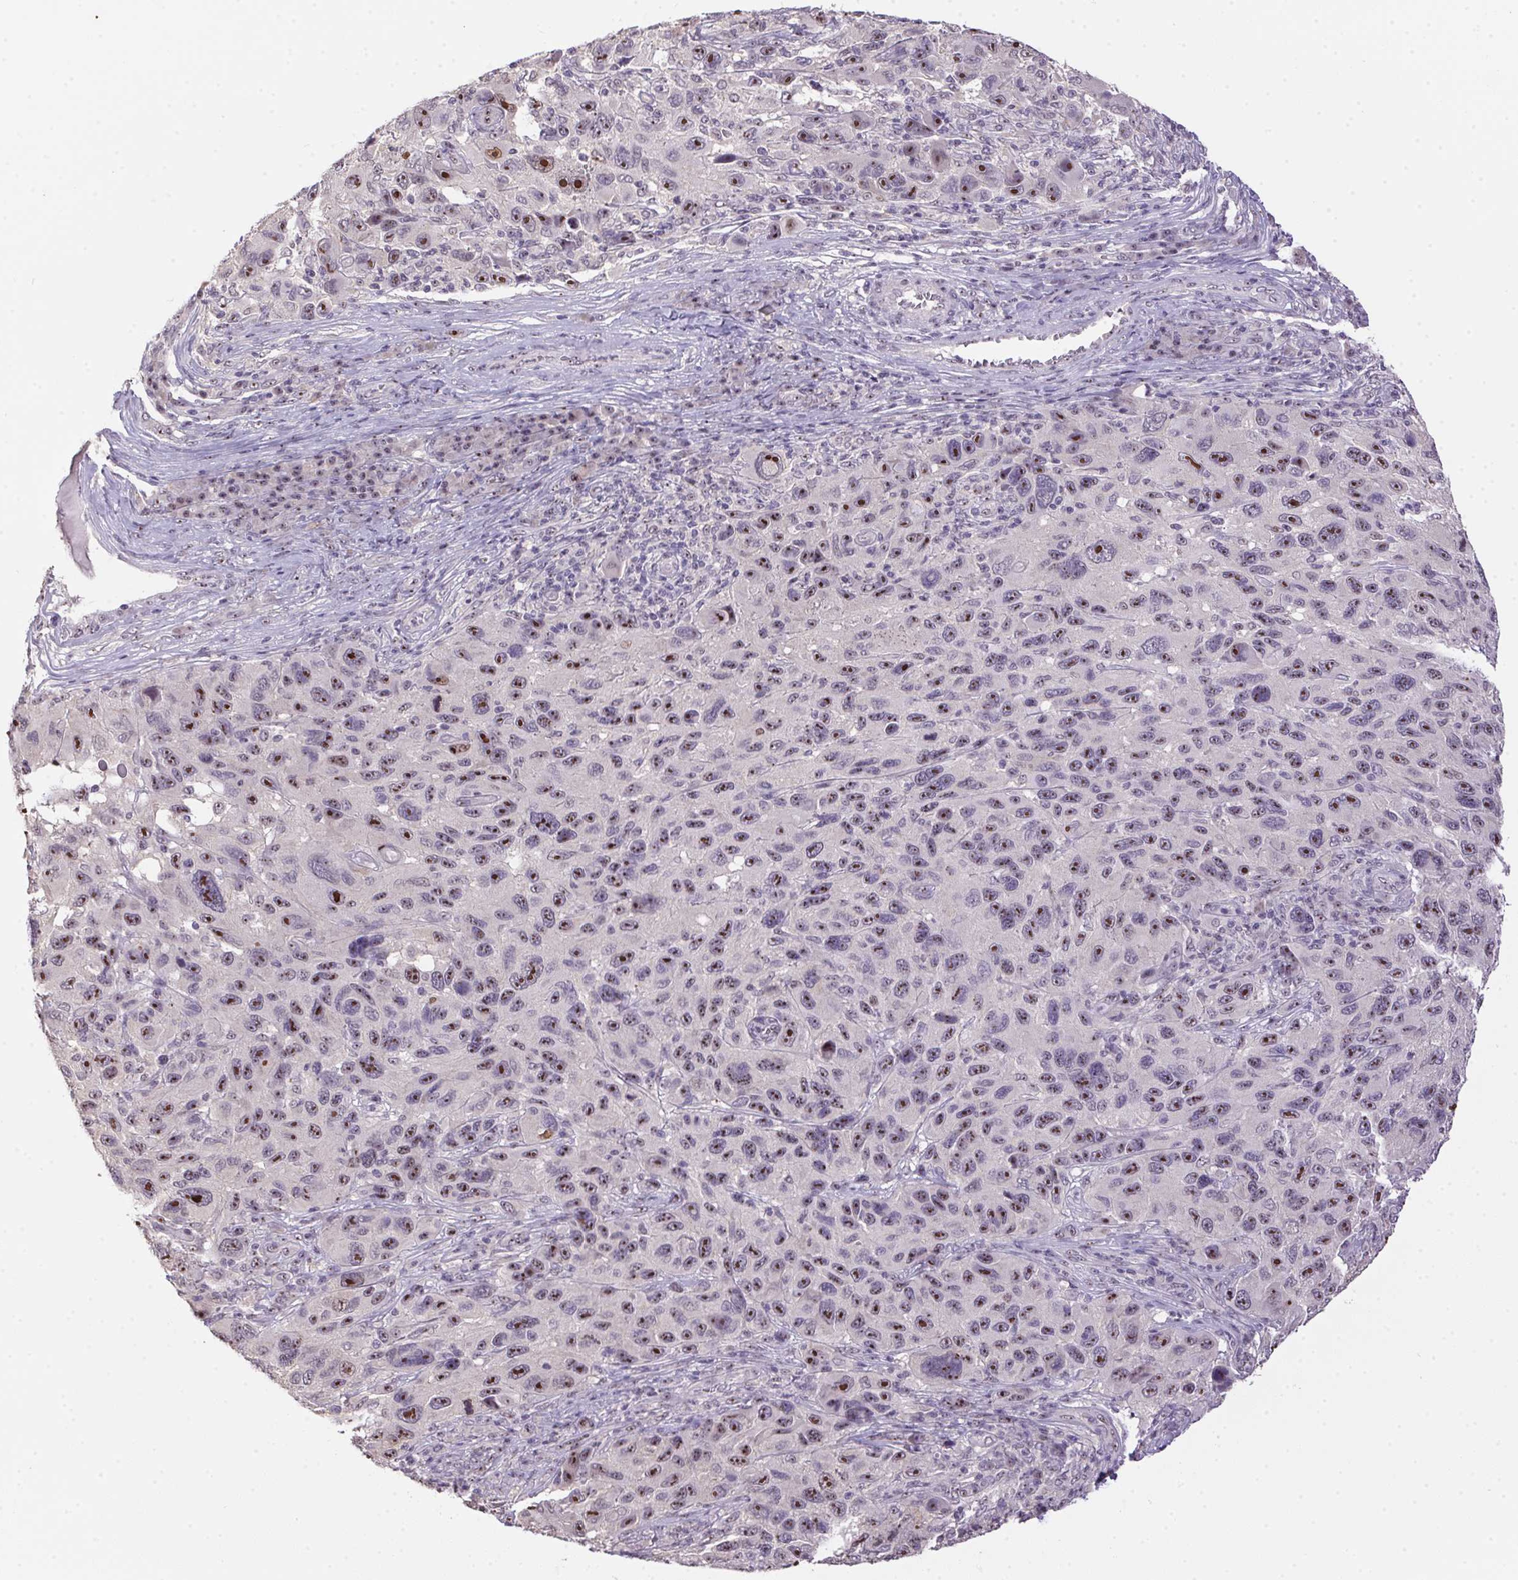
{"staining": {"intensity": "moderate", "quantity": ">75%", "location": "nuclear"}, "tissue": "melanoma", "cell_type": "Tumor cells", "image_type": "cancer", "snomed": [{"axis": "morphology", "description": "Malignant melanoma, NOS"}, {"axis": "topography", "description": "Skin"}], "caption": "Immunohistochemistry (IHC) of human malignant melanoma exhibits medium levels of moderate nuclear positivity in about >75% of tumor cells.", "gene": "BATF2", "patient": {"sex": "male", "age": 53}}